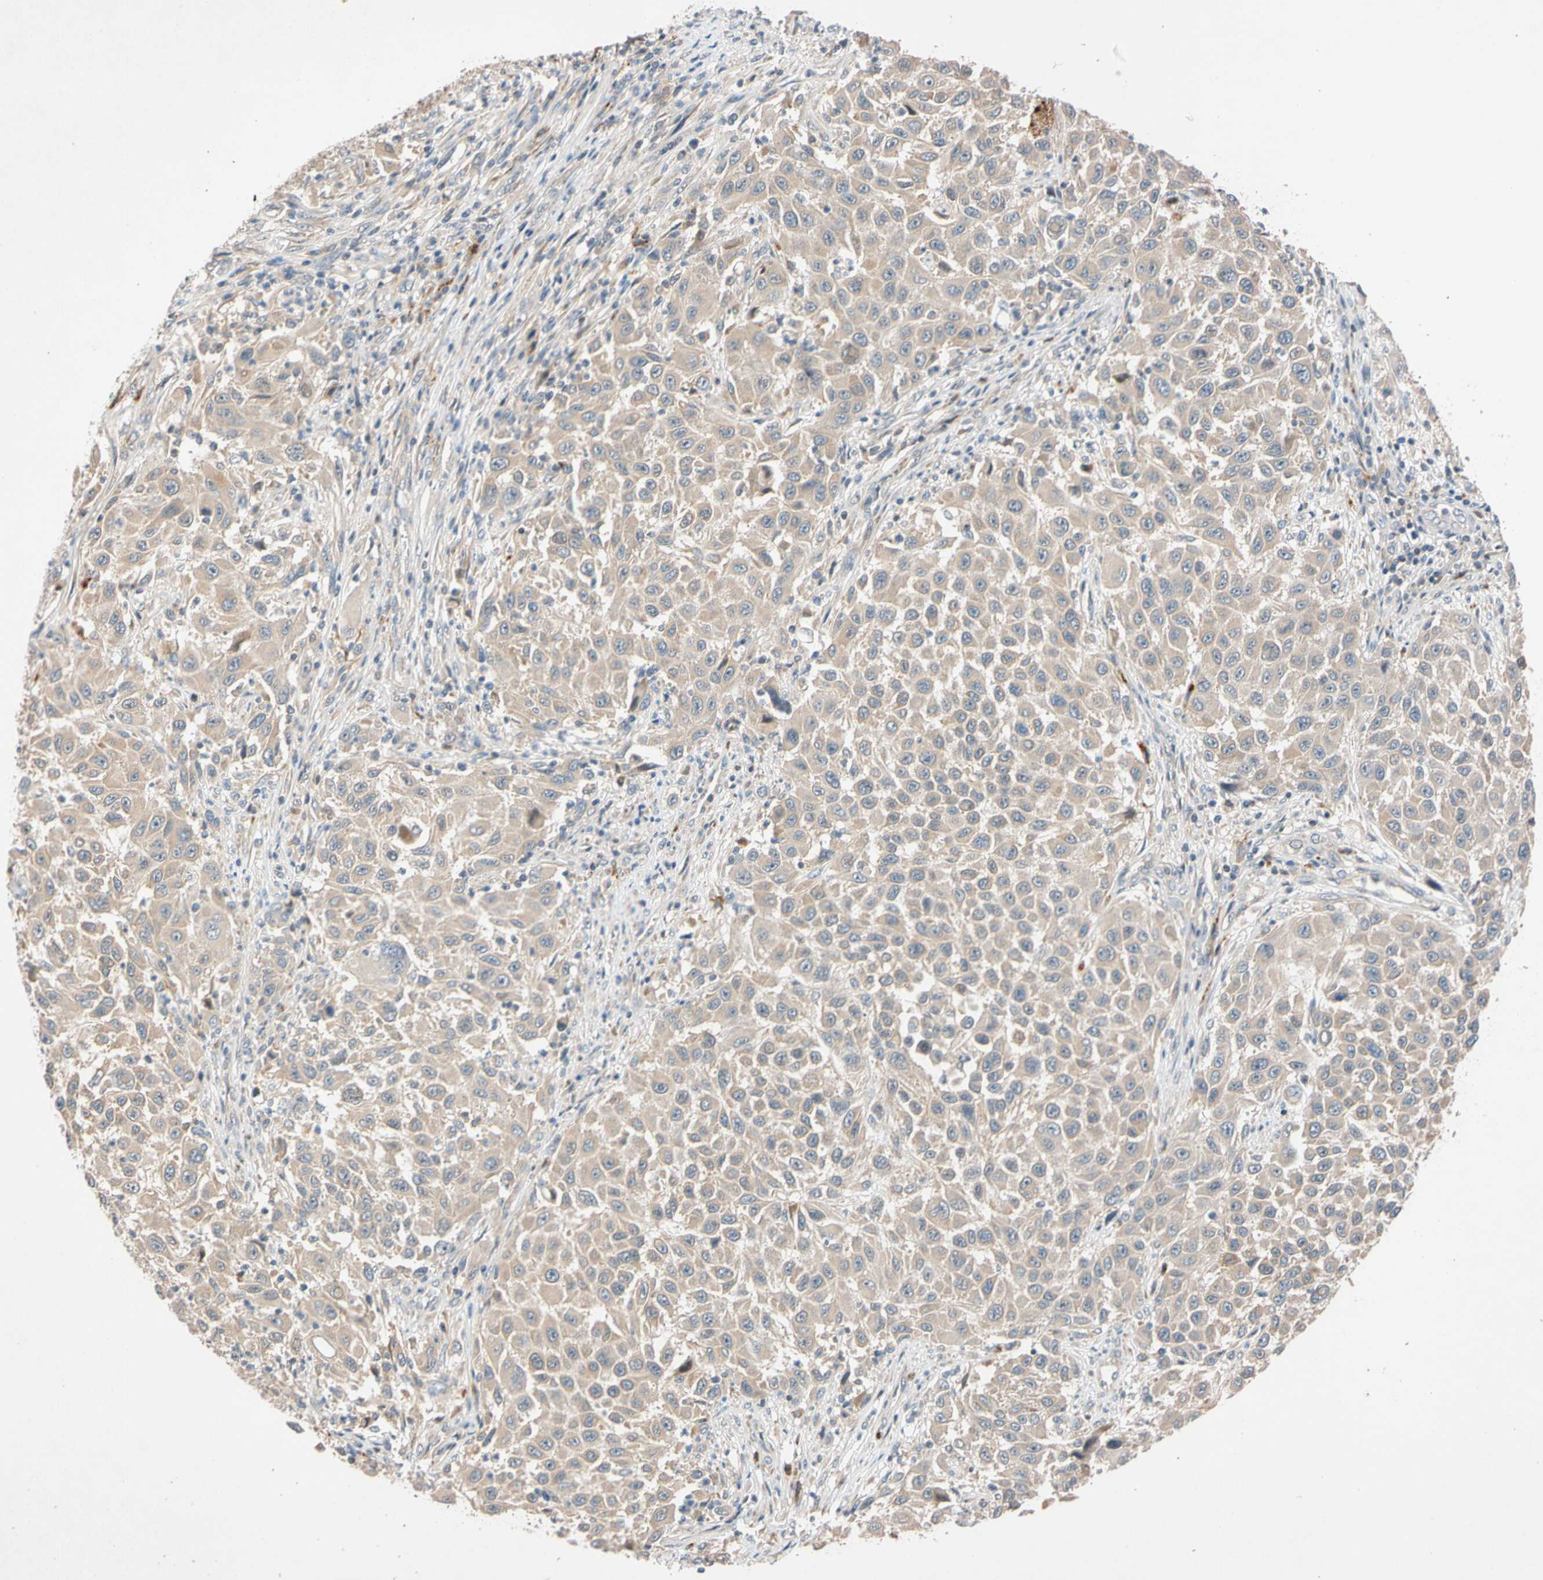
{"staining": {"intensity": "weak", "quantity": "25%-75%", "location": "cytoplasmic/membranous"}, "tissue": "melanoma", "cell_type": "Tumor cells", "image_type": "cancer", "snomed": [{"axis": "morphology", "description": "Malignant melanoma, Metastatic site"}, {"axis": "topography", "description": "Lymph node"}], "caption": "Approximately 25%-75% of tumor cells in human melanoma display weak cytoplasmic/membranous protein expression as visualized by brown immunohistochemical staining.", "gene": "CNST", "patient": {"sex": "male", "age": 61}}